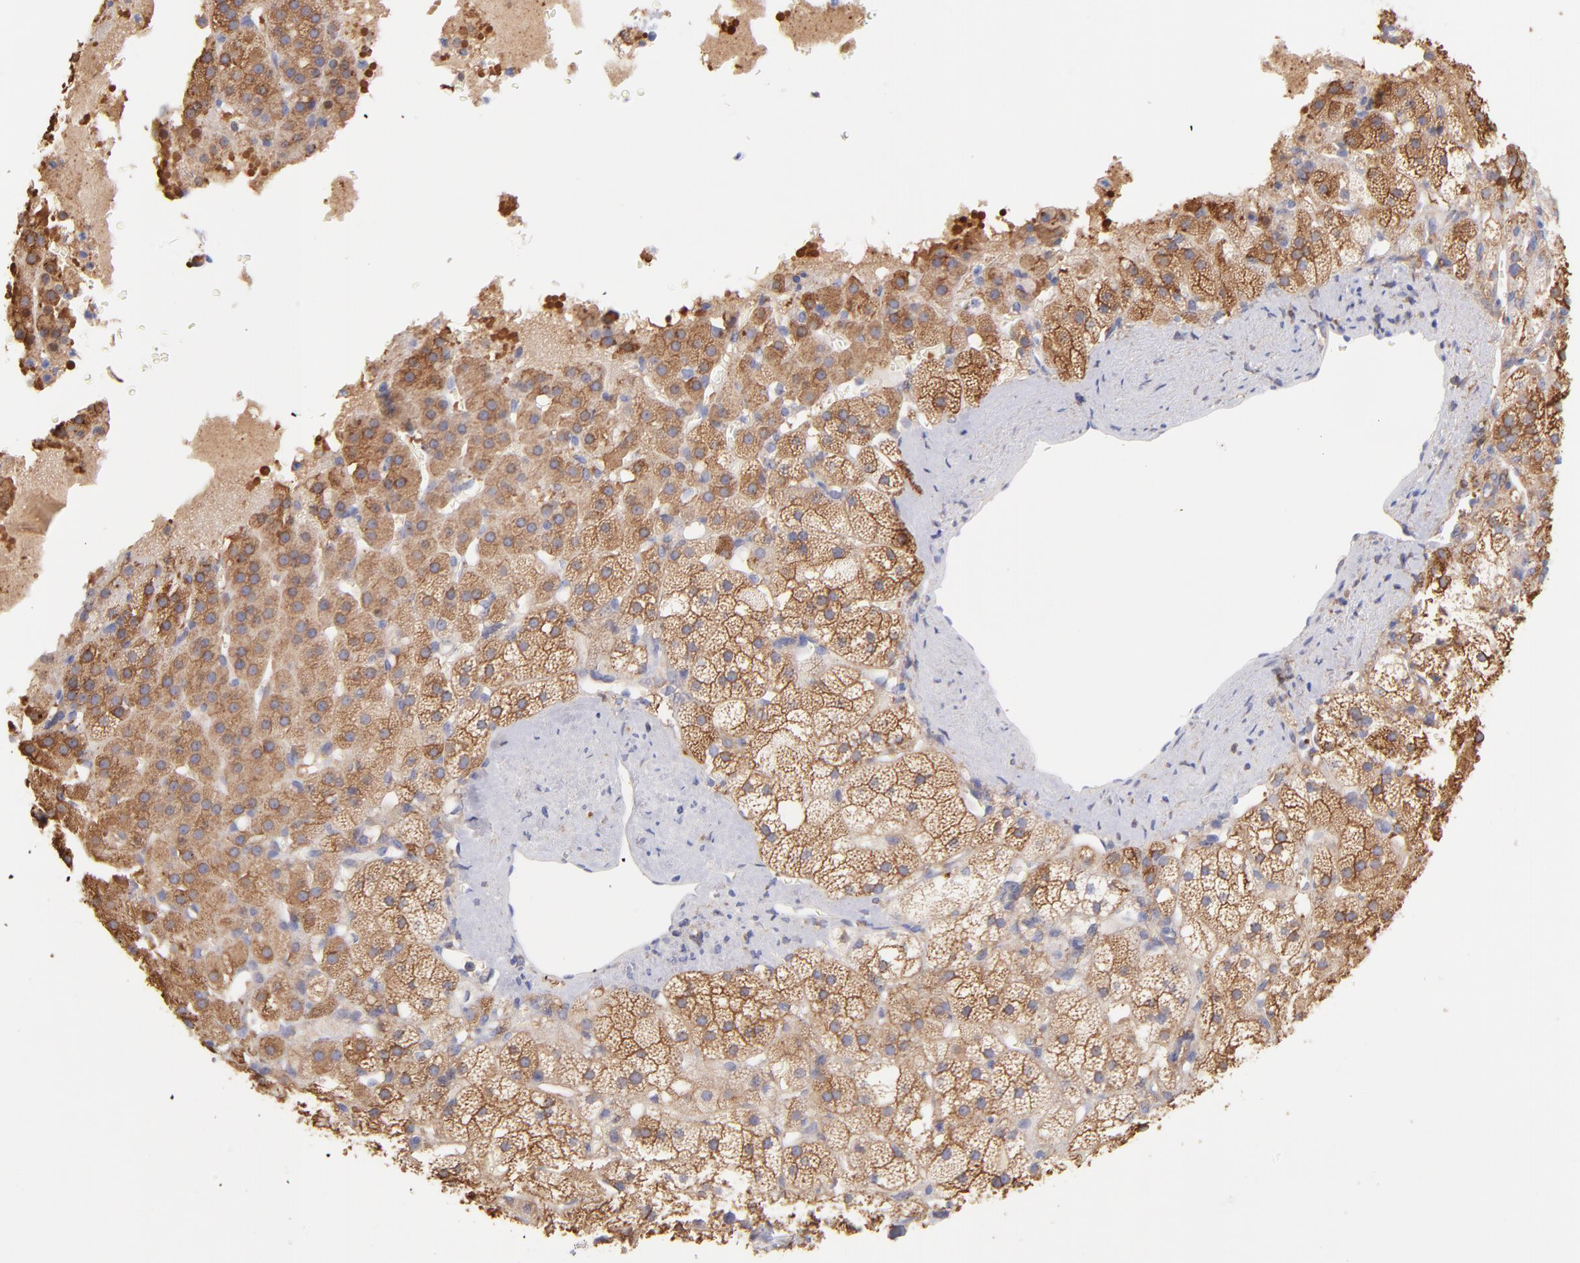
{"staining": {"intensity": "moderate", "quantity": "25%-75%", "location": "cytoplasmic/membranous"}, "tissue": "adrenal gland", "cell_type": "Glandular cells", "image_type": "normal", "snomed": [{"axis": "morphology", "description": "Normal tissue, NOS"}, {"axis": "topography", "description": "Adrenal gland"}], "caption": "Glandular cells display medium levels of moderate cytoplasmic/membranous expression in about 25%-75% of cells in benign adrenal gland.", "gene": "PRKCA", "patient": {"sex": "male", "age": 35}}